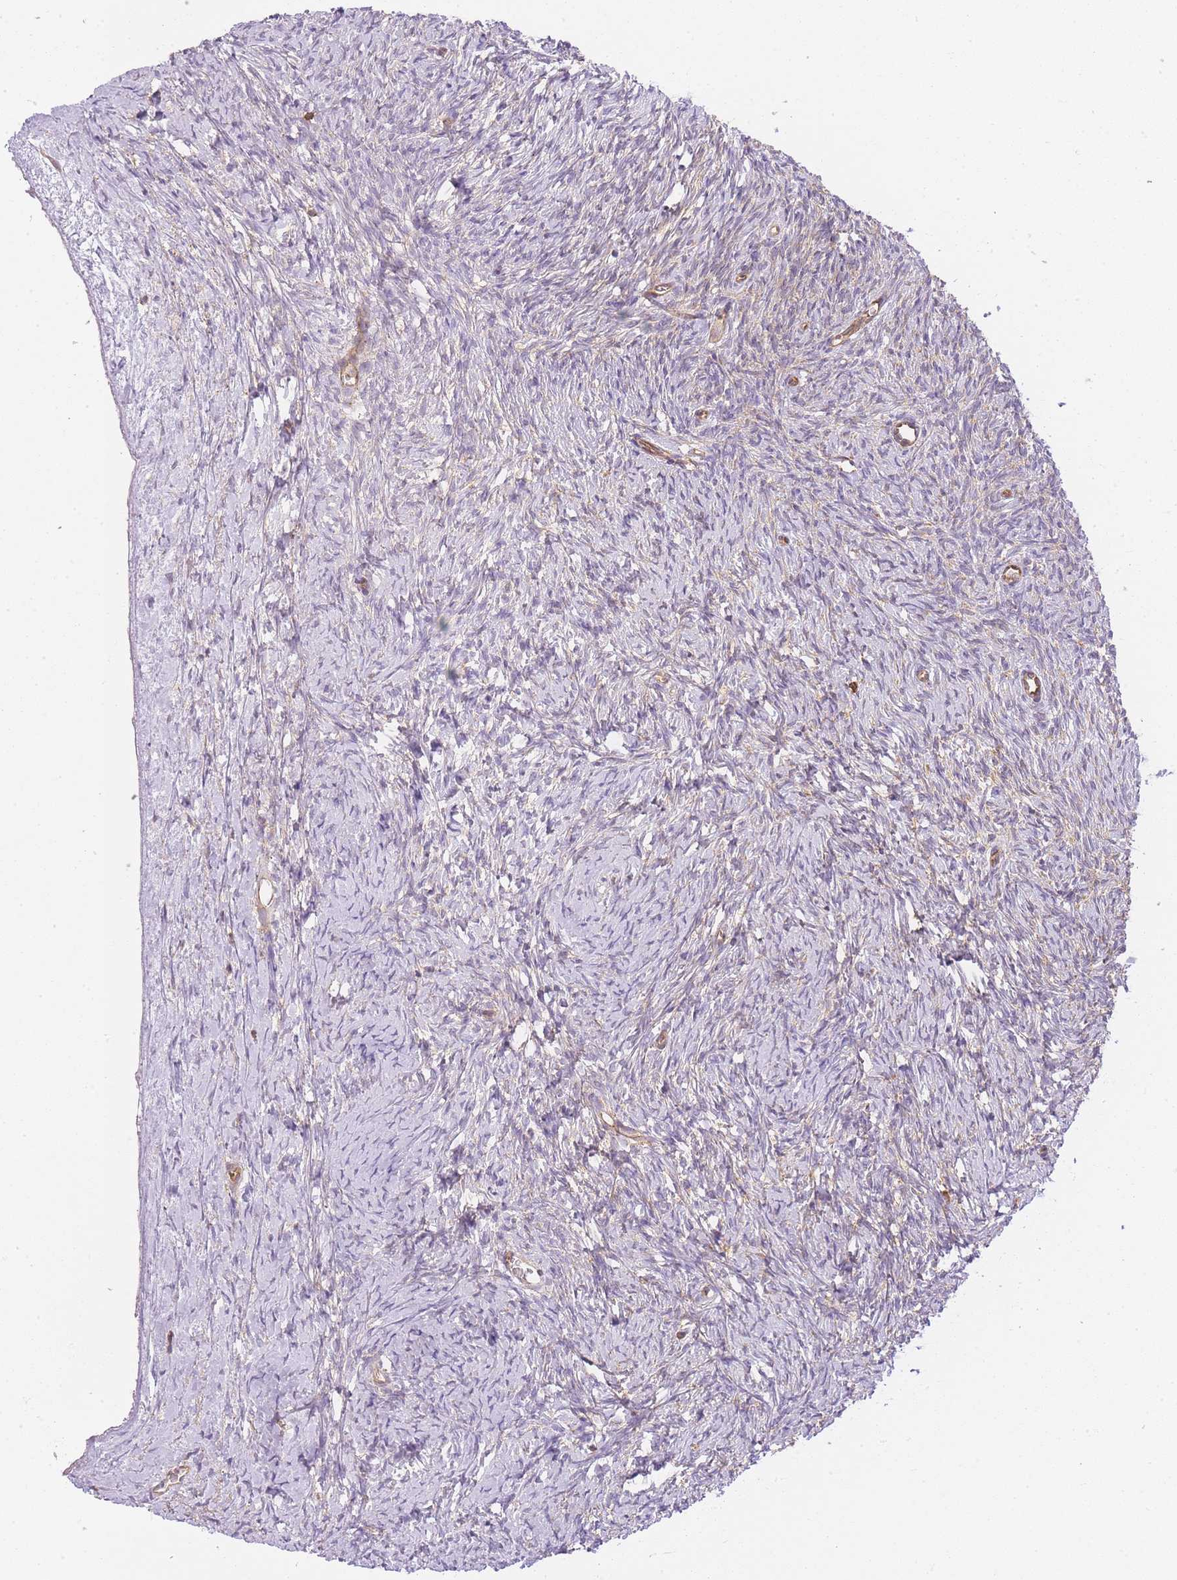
{"staining": {"intensity": "weak", "quantity": "25%-75%", "location": "cytoplasmic/membranous"}, "tissue": "ovary", "cell_type": "Ovarian stroma cells", "image_type": "normal", "snomed": [{"axis": "morphology", "description": "Normal tissue, NOS"}, {"axis": "morphology", "description": "Developmental malformation"}, {"axis": "topography", "description": "Ovary"}], "caption": "The image exhibits staining of unremarkable ovary, revealing weak cytoplasmic/membranous protein positivity (brown color) within ovarian stroma cells.", "gene": "MSN", "patient": {"sex": "female", "age": 39}}